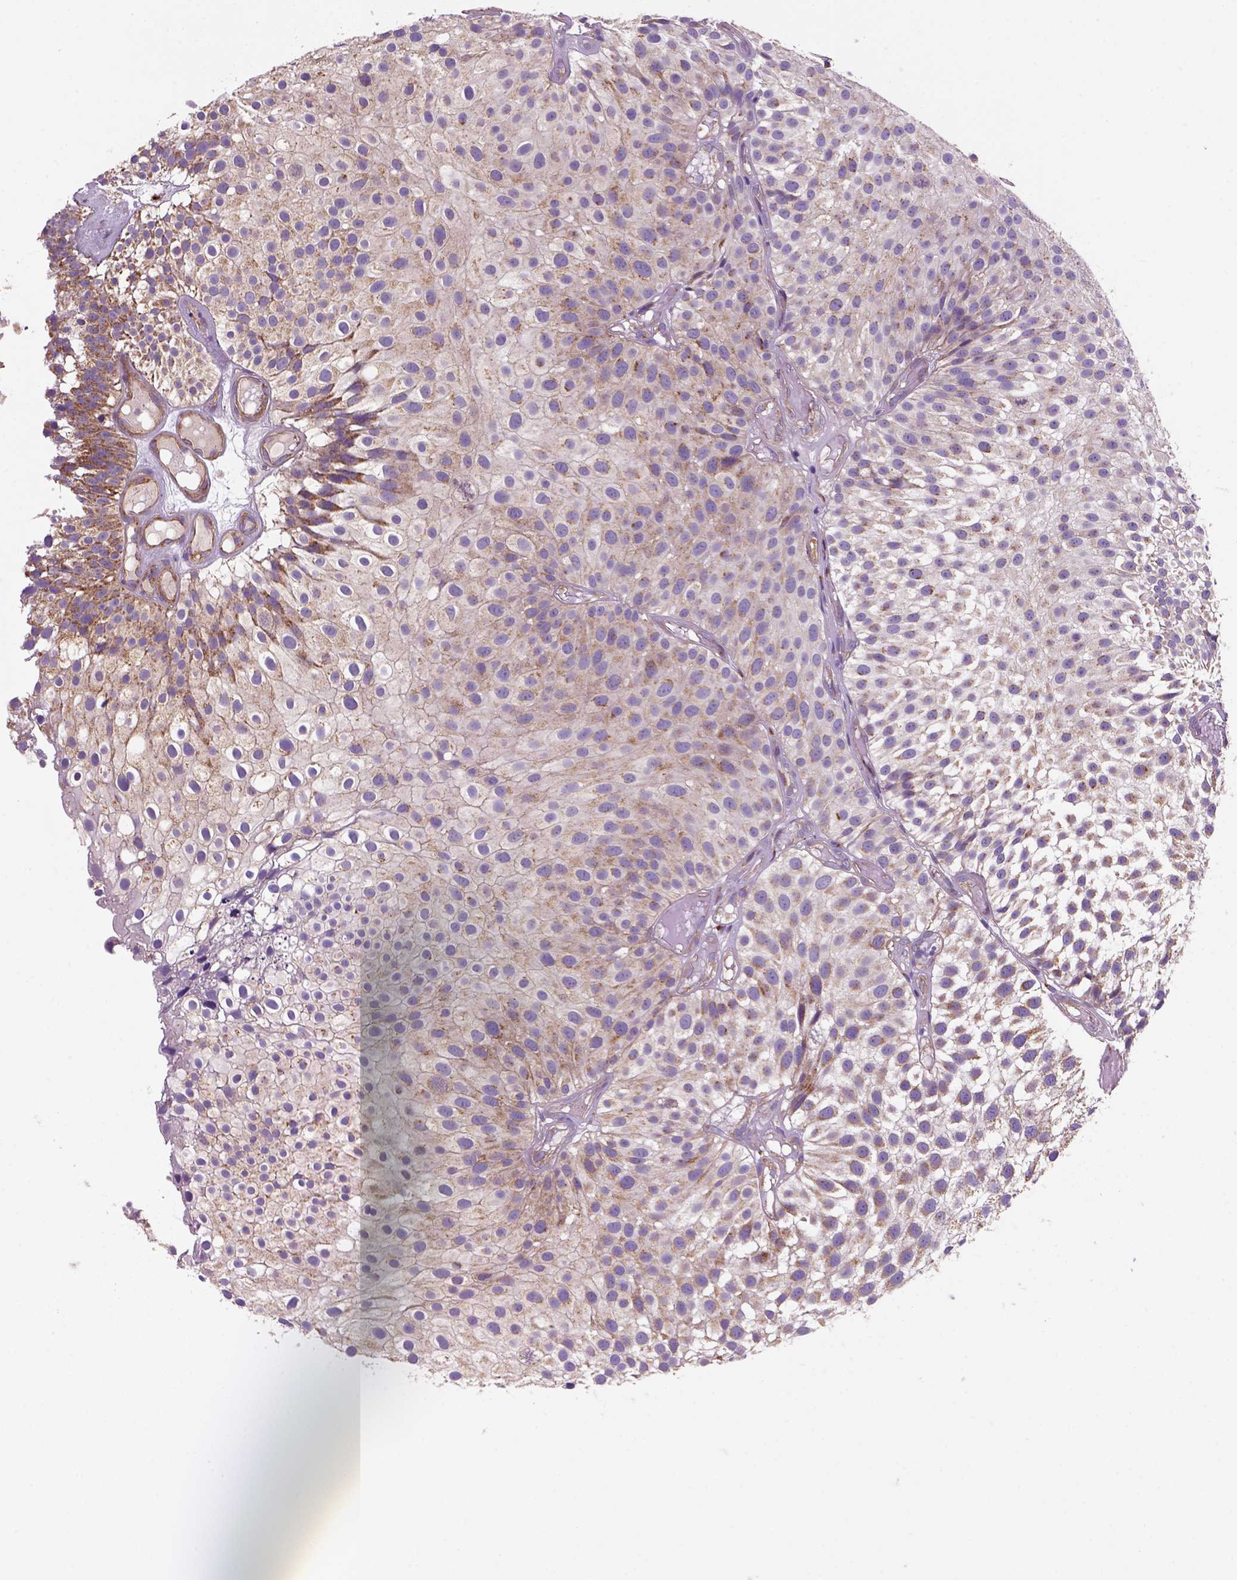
{"staining": {"intensity": "moderate", "quantity": "25%-75%", "location": "cytoplasmic/membranous"}, "tissue": "urothelial cancer", "cell_type": "Tumor cells", "image_type": "cancer", "snomed": [{"axis": "morphology", "description": "Urothelial carcinoma, Low grade"}, {"axis": "topography", "description": "Urinary bladder"}], "caption": "IHC of human urothelial cancer reveals medium levels of moderate cytoplasmic/membranous staining in approximately 25%-75% of tumor cells.", "gene": "WARS2", "patient": {"sex": "male", "age": 79}}